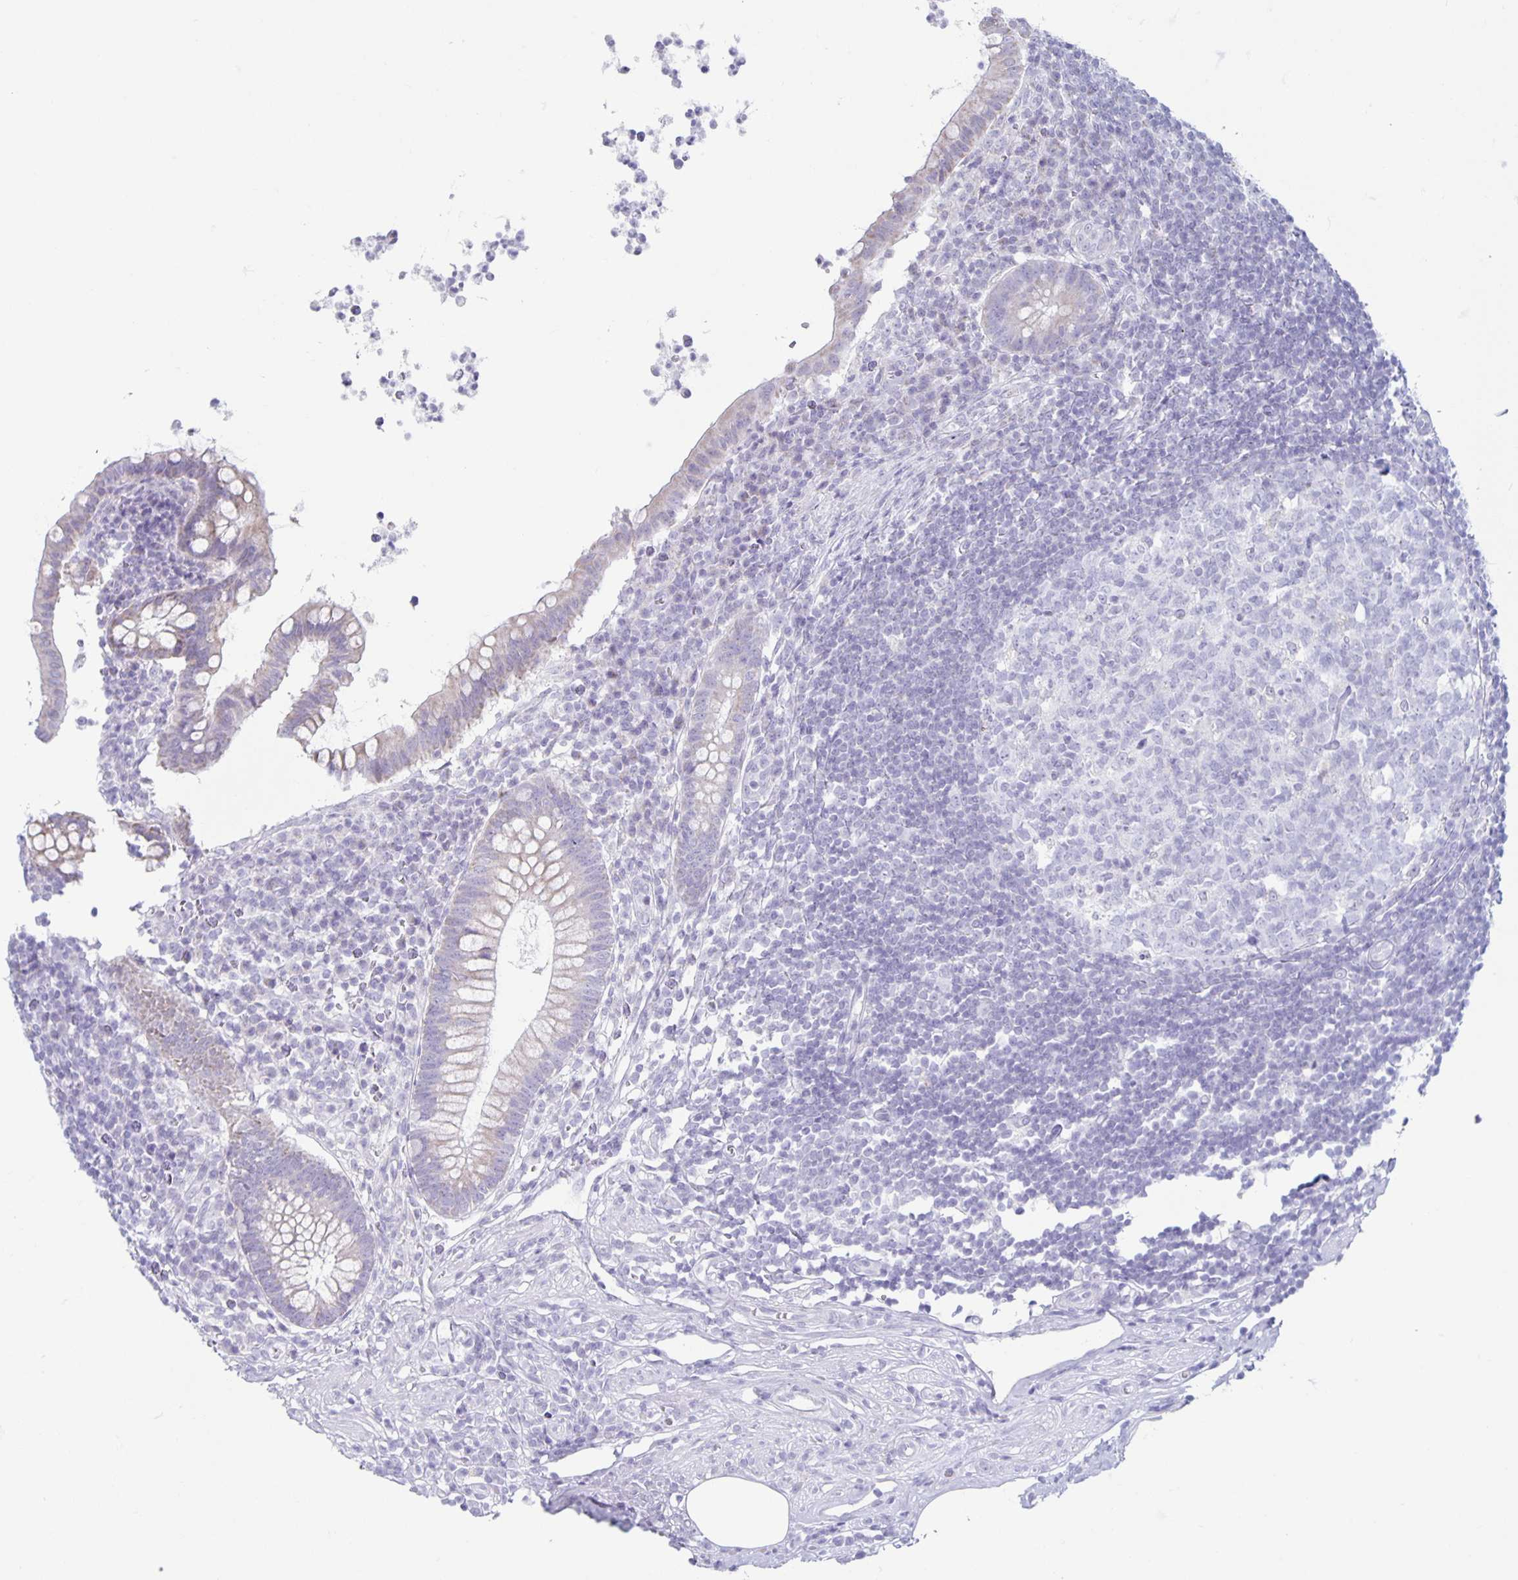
{"staining": {"intensity": "weak", "quantity": "<25%", "location": "cytoplasmic/membranous"}, "tissue": "appendix", "cell_type": "Glandular cells", "image_type": "normal", "snomed": [{"axis": "morphology", "description": "Normal tissue, NOS"}, {"axis": "topography", "description": "Appendix"}], "caption": "Glandular cells are negative for brown protein staining in benign appendix. The staining is performed using DAB (3,3'-diaminobenzidine) brown chromogen with nuclei counter-stained in using hematoxylin.", "gene": "CT45A10", "patient": {"sex": "female", "age": 56}}